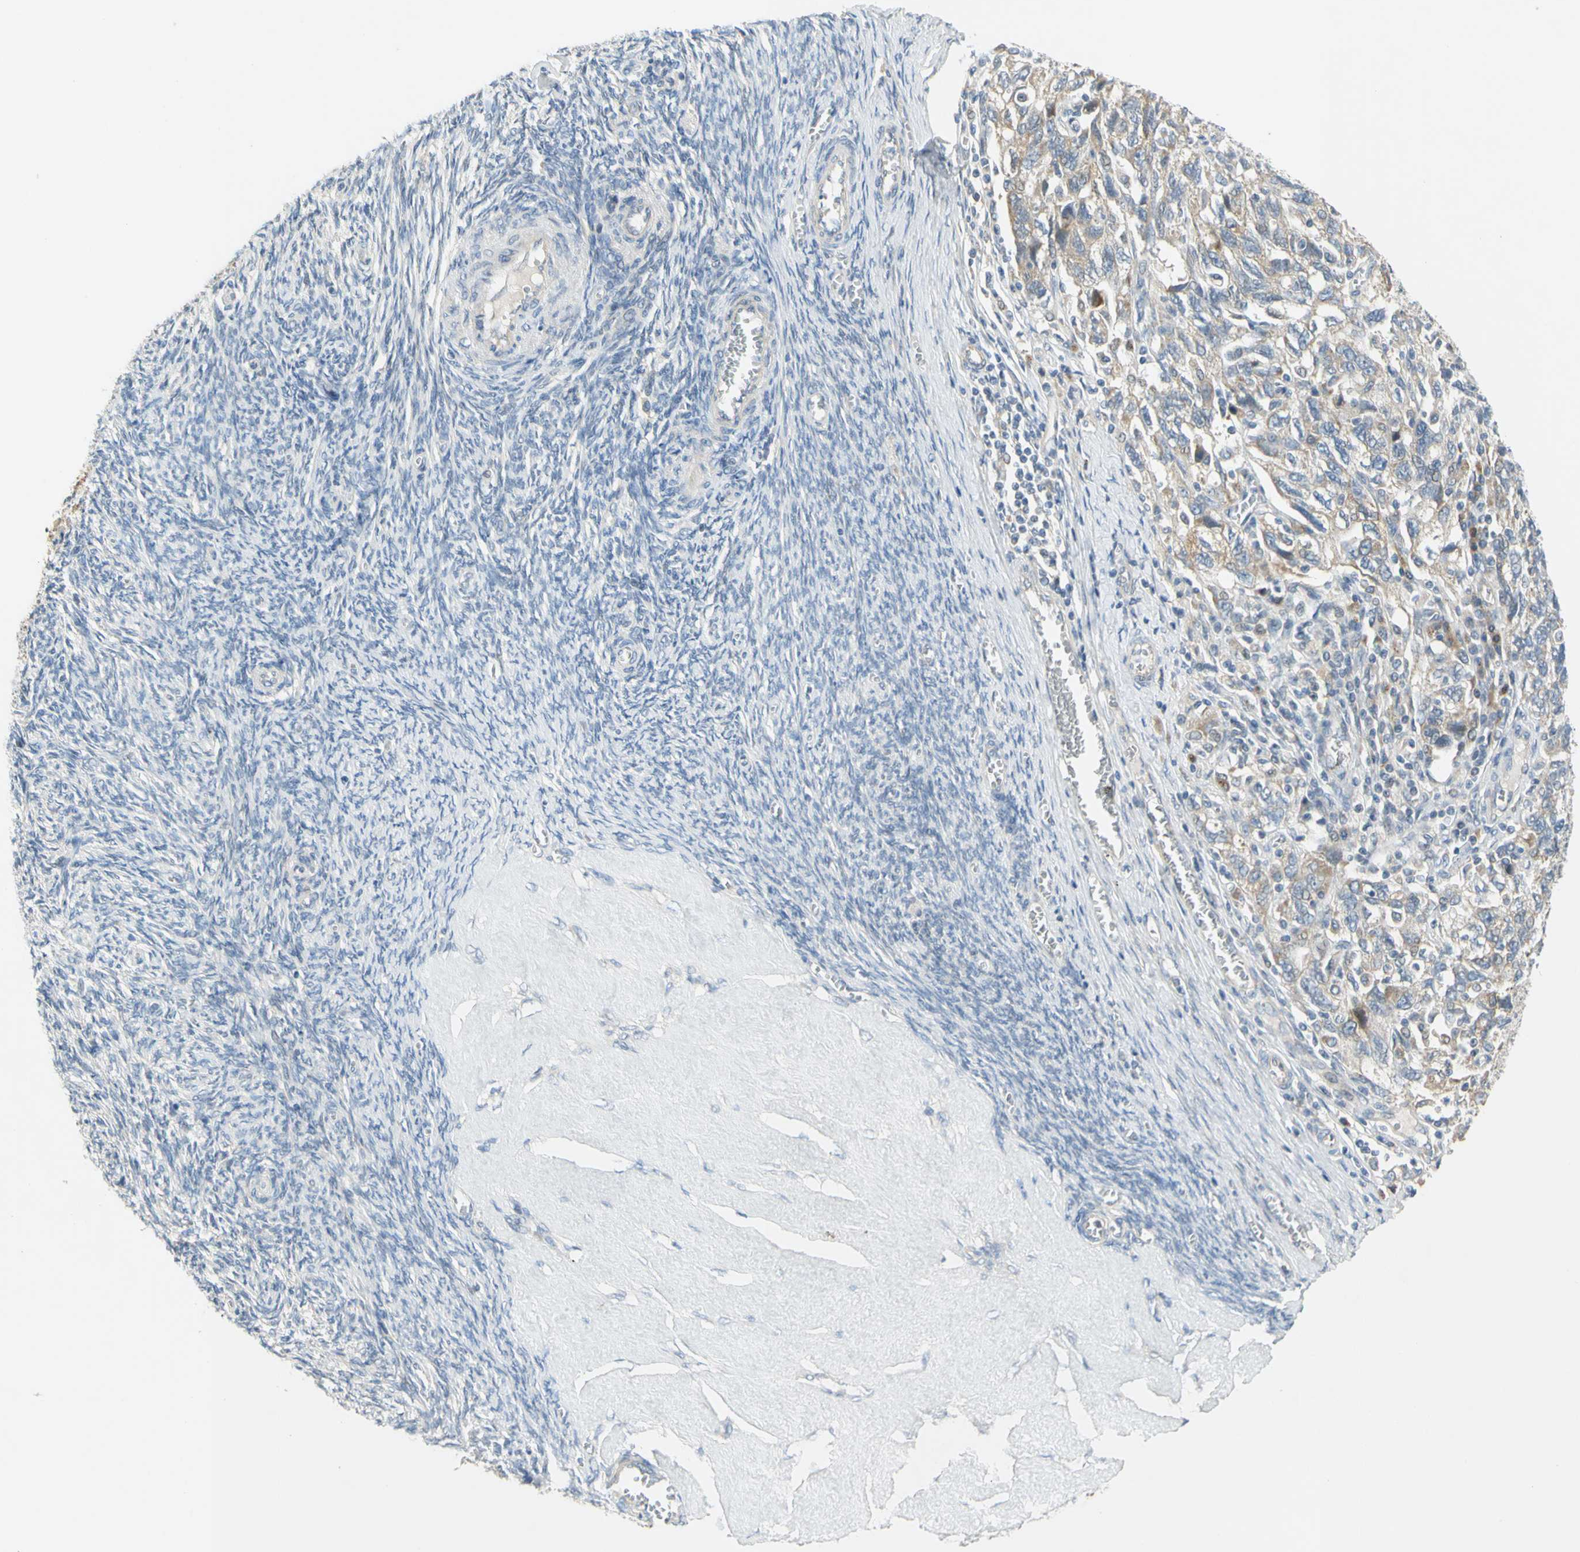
{"staining": {"intensity": "weak", "quantity": ">75%", "location": "cytoplasmic/membranous"}, "tissue": "ovarian cancer", "cell_type": "Tumor cells", "image_type": "cancer", "snomed": [{"axis": "morphology", "description": "Carcinoma, NOS"}, {"axis": "morphology", "description": "Cystadenocarcinoma, serous, NOS"}, {"axis": "topography", "description": "Ovary"}], "caption": "An immunohistochemistry (IHC) micrograph of neoplastic tissue is shown. Protein staining in brown highlights weak cytoplasmic/membranous positivity in ovarian carcinoma within tumor cells.", "gene": "CCNB2", "patient": {"sex": "female", "age": 69}}